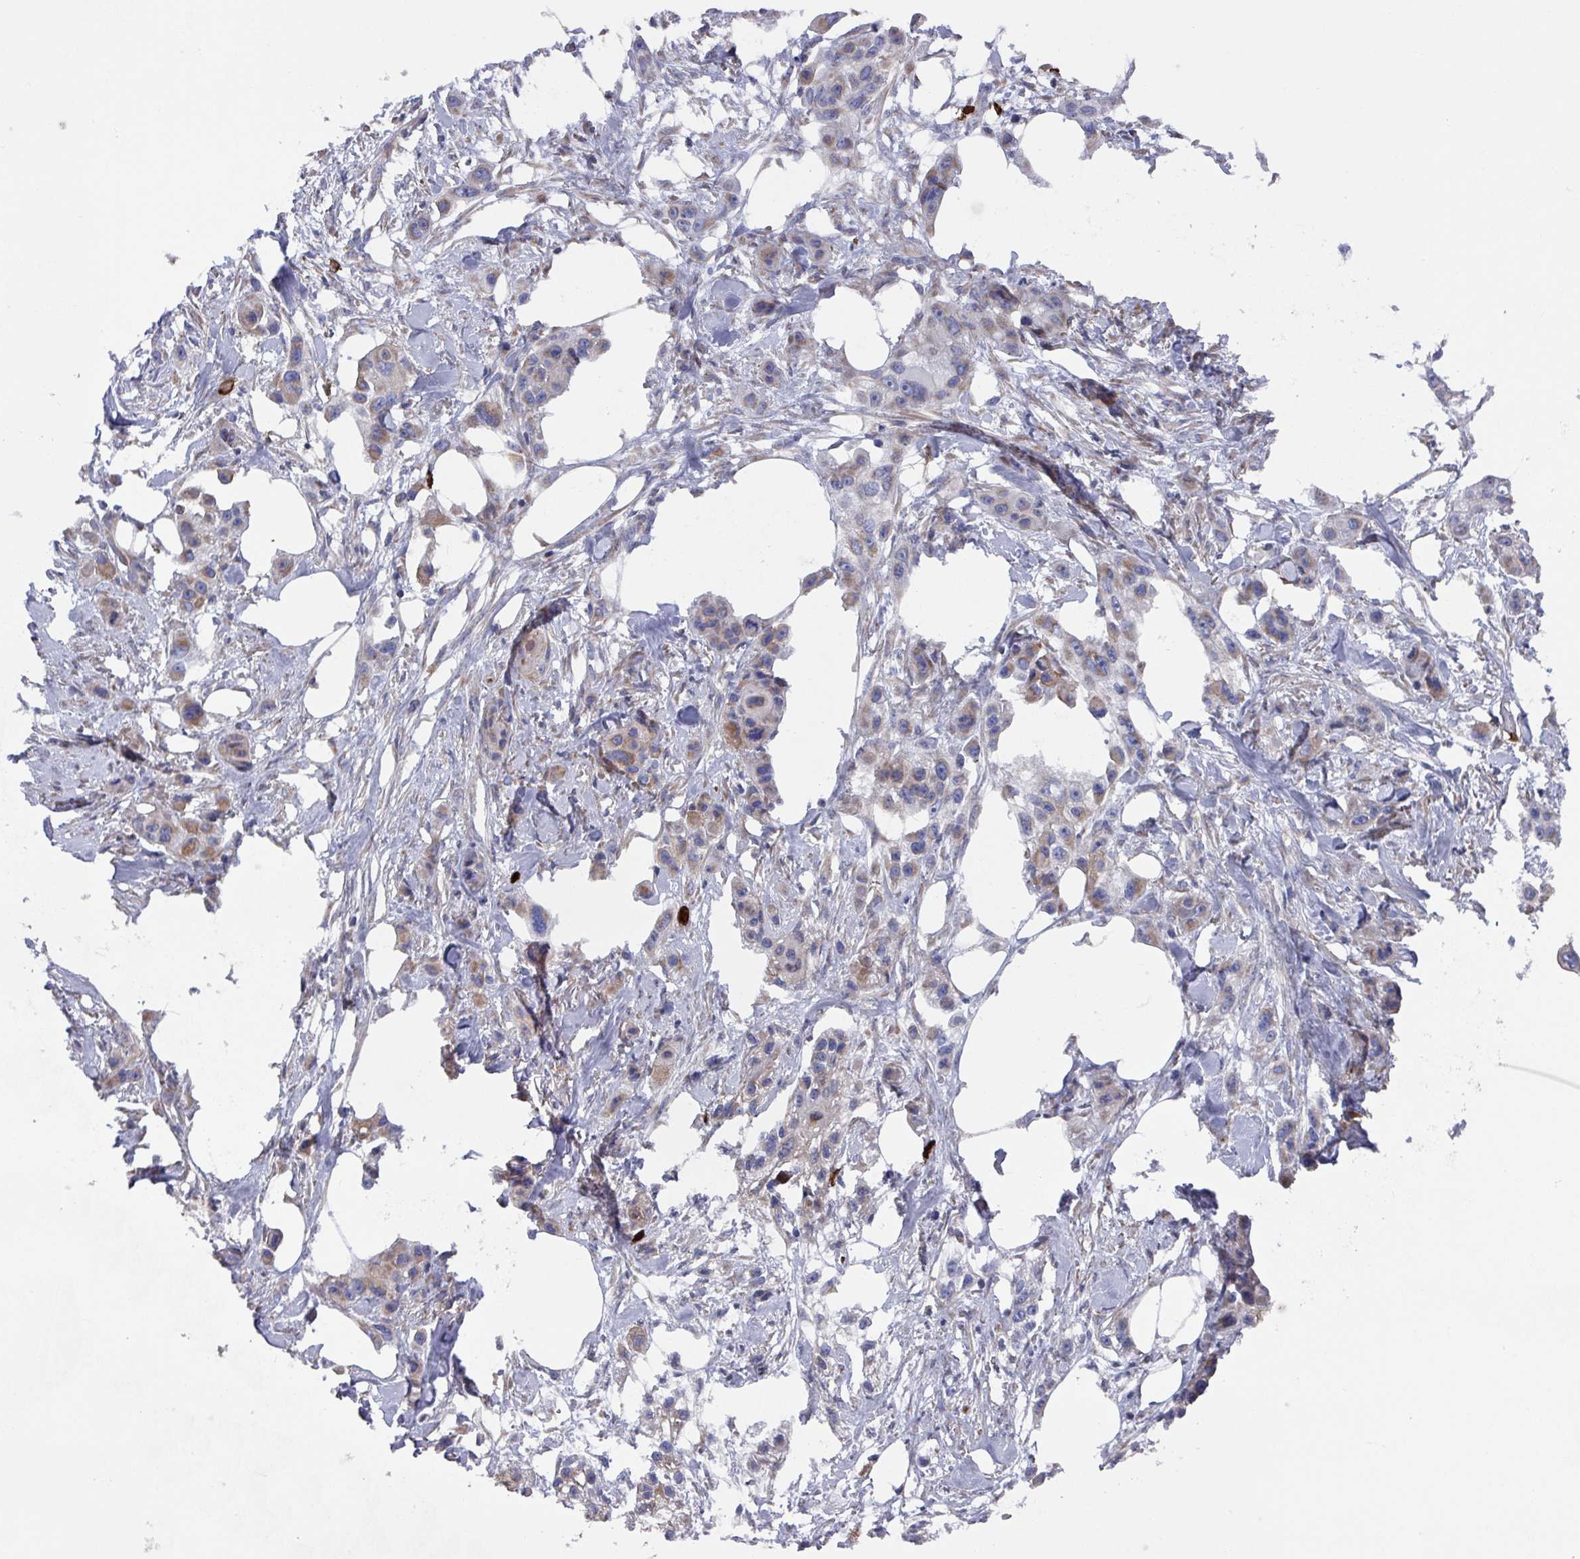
{"staining": {"intensity": "moderate", "quantity": "<25%", "location": "cytoplasmic/membranous"}, "tissue": "skin cancer", "cell_type": "Tumor cells", "image_type": "cancer", "snomed": [{"axis": "morphology", "description": "Squamous cell carcinoma, NOS"}, {"axis": "topography", "description": "Skin"}], "caption": "Immunohistochemistry micrograph of neoplastic tissue: human skin squamous cell carcinoma stained using immunohistochemistry (IHC) shows low levels of moderate protein expression localized specifically in the cytoplasmic/membranous of tumor cells, appearing as a cytoplasmic/membranous brown color.", "gene": "UQCC2", "patient": {"sex": "male", "age": 63}}